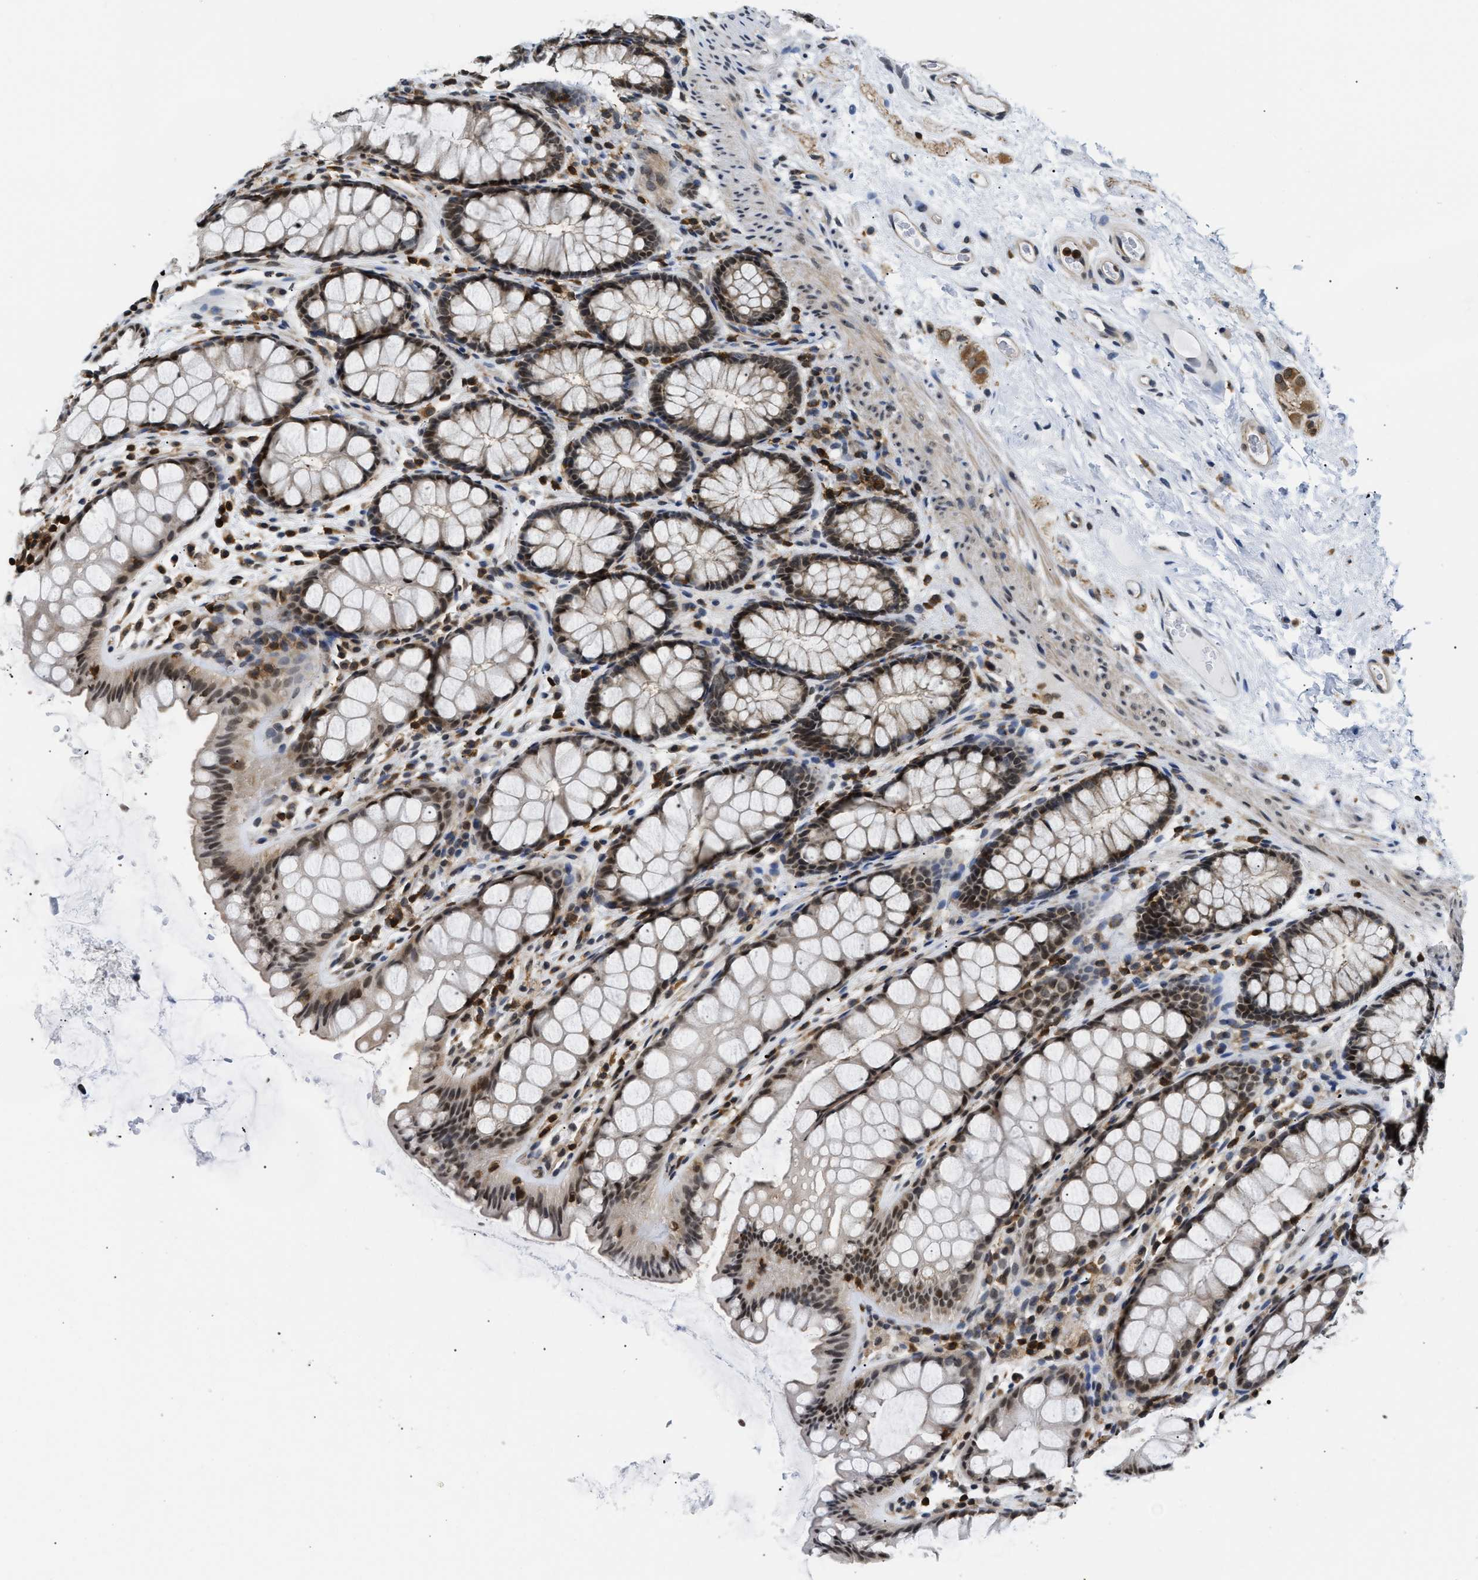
{"staining": {"intensity": "weak", "quantity": ">75%", "location": "cytoplasmic/membranous,nuclear"}, "tissue": "colon", "cell_type": "Endothelial cells", "image_type": "normal", "snomed": [{"axis": "morphology", "description": "Normal tissue, NOS"}, {"axis": "topography", "description": "Colon"}], "caption": "This is an image of immunohistochemistry staining of normal colon, which shows weak staining in the cytoplasmic/membranous,nuclear of endothelial cells.", "gene": "STK10", "patient": {"sex": "female", "age": 55}}